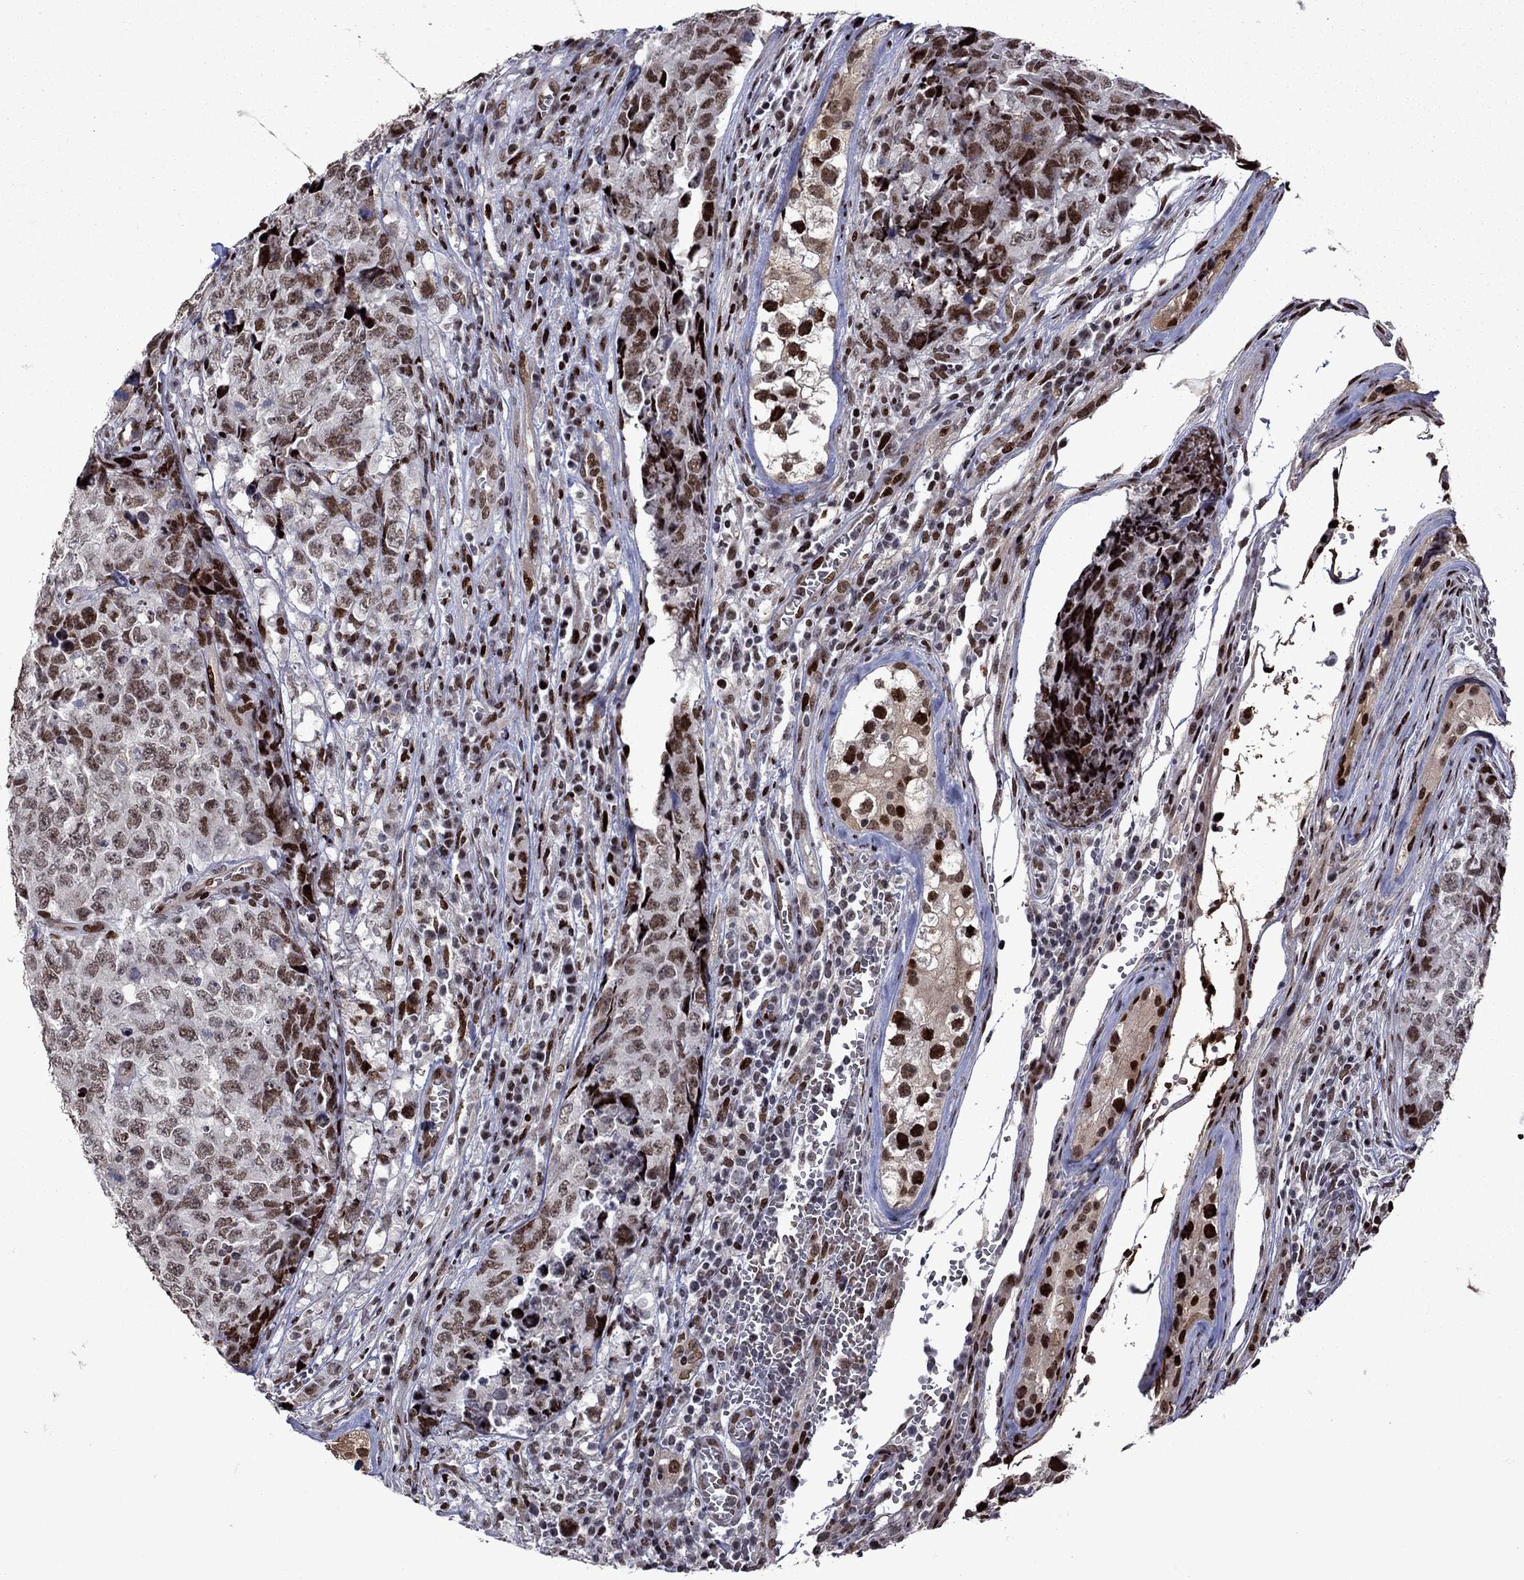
{"staining": {"intensity": "moderate", "quantity": "<25%", "location": "nuclear"}, "tissue": "testis cancer", "cell_type": "Tumor cells", "image_type": "cancer", "snomed": [{"axis": "morphology", "description": "Carcinoma, Embryonal, NOS"}, {"axis": "topography", "description": "Testis"}], "caption": "Testis embryonal carcinoma stained for a protein (brown) shows moderate nuclear positive expression in about <25% of tumor cells.", "gene": "LIMK1", "patient": {"sex": "male", "age": 23}}